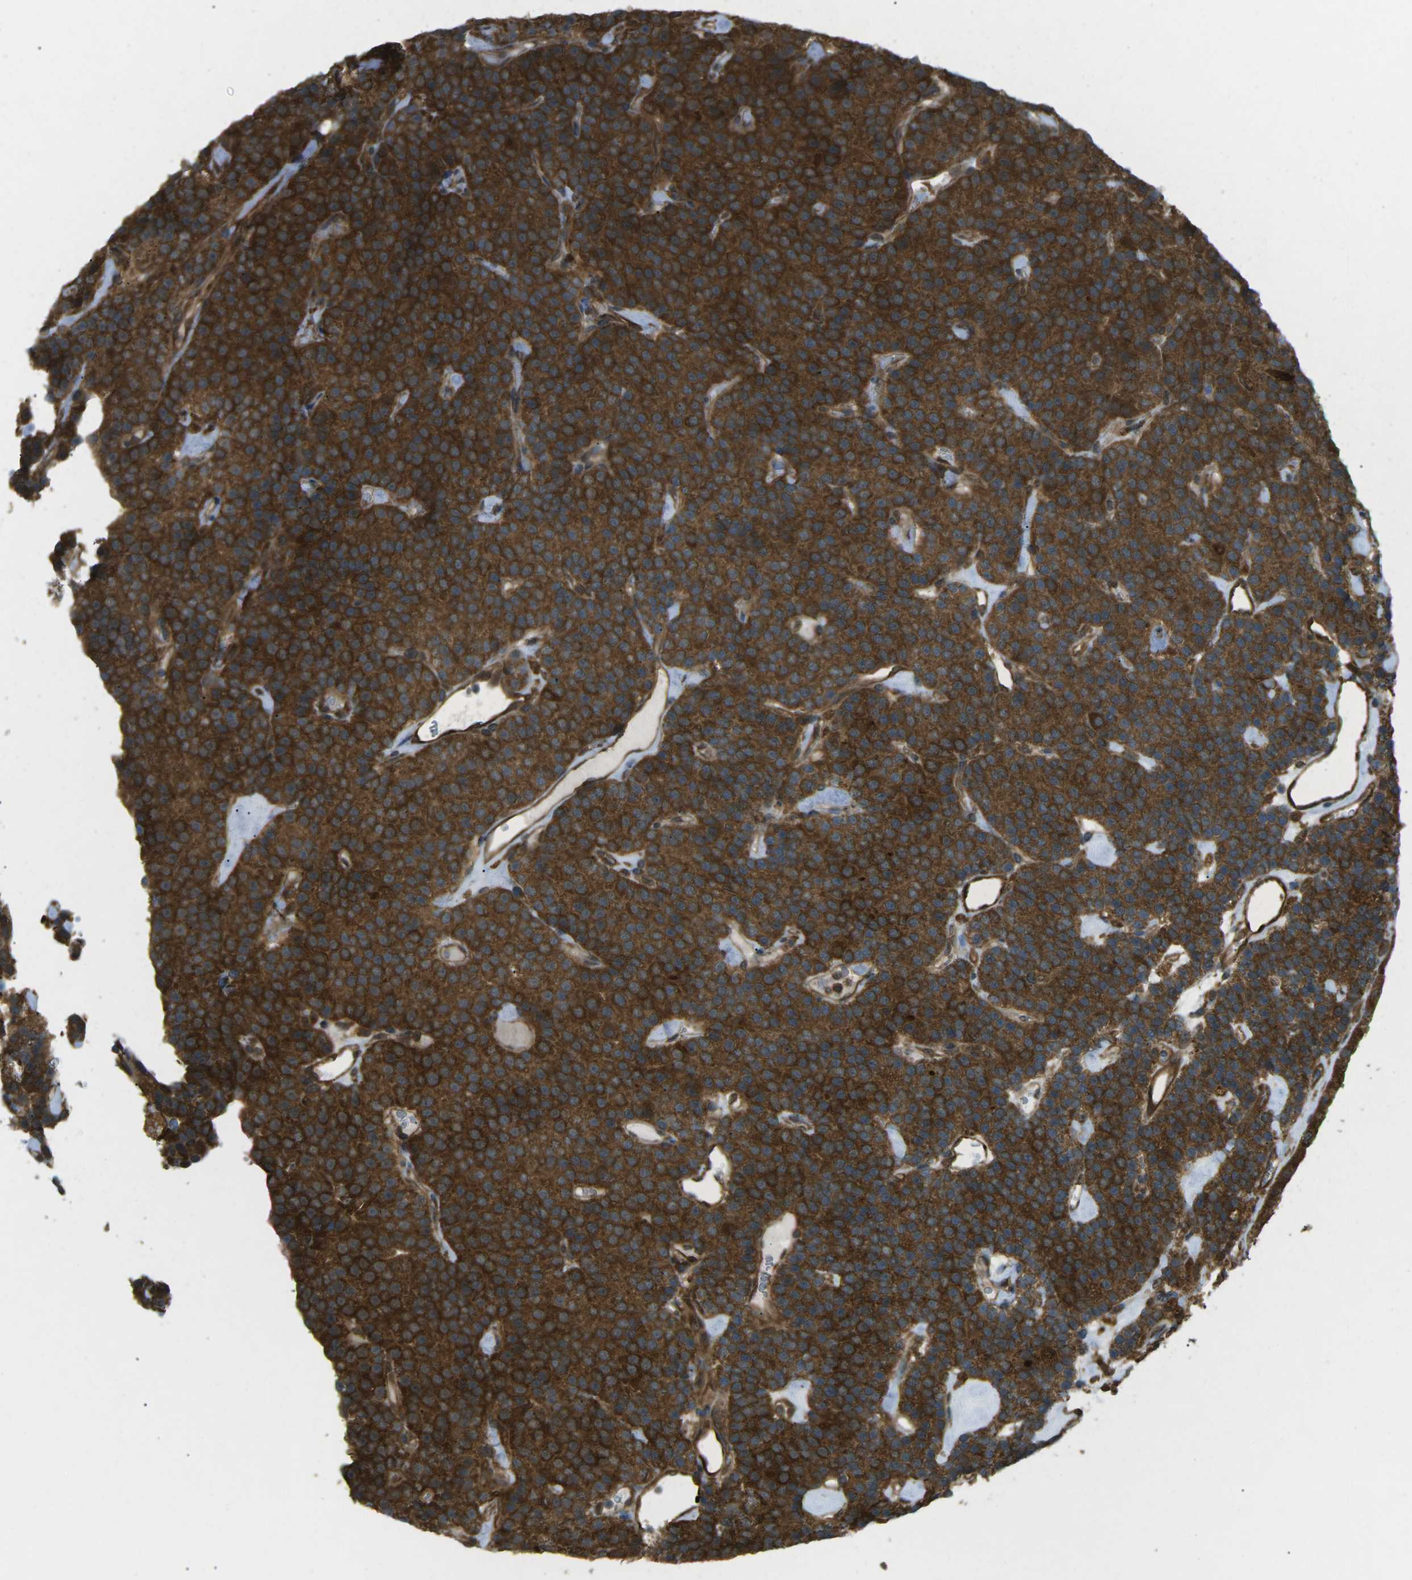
{"staining": {"intensity": "strong", "quantity": ">75%", "location": "cytoplasmic/membranous"}, "tissue": "parathyroid gland", "cell_type": "Glandular cells", "image_type": "normal", "snomed": [{"axis": "morphology", "description": "Normal tissue, NOS"}, {"axis": "morphology", "description": "Adenoma, NOS"}, {"axis": "topography", "description": "Parathyroid gland"}], "caption": "This image displays unremarkable parathyroid gland stained with IHC to label a protein in brown. The cytoplasmic/membranous of glandular cells show strong positivity for the protein. Nuclei are counter-stained blue.", "gene": "CHMP3", "patient": {"sex": "female", "age": 86}}